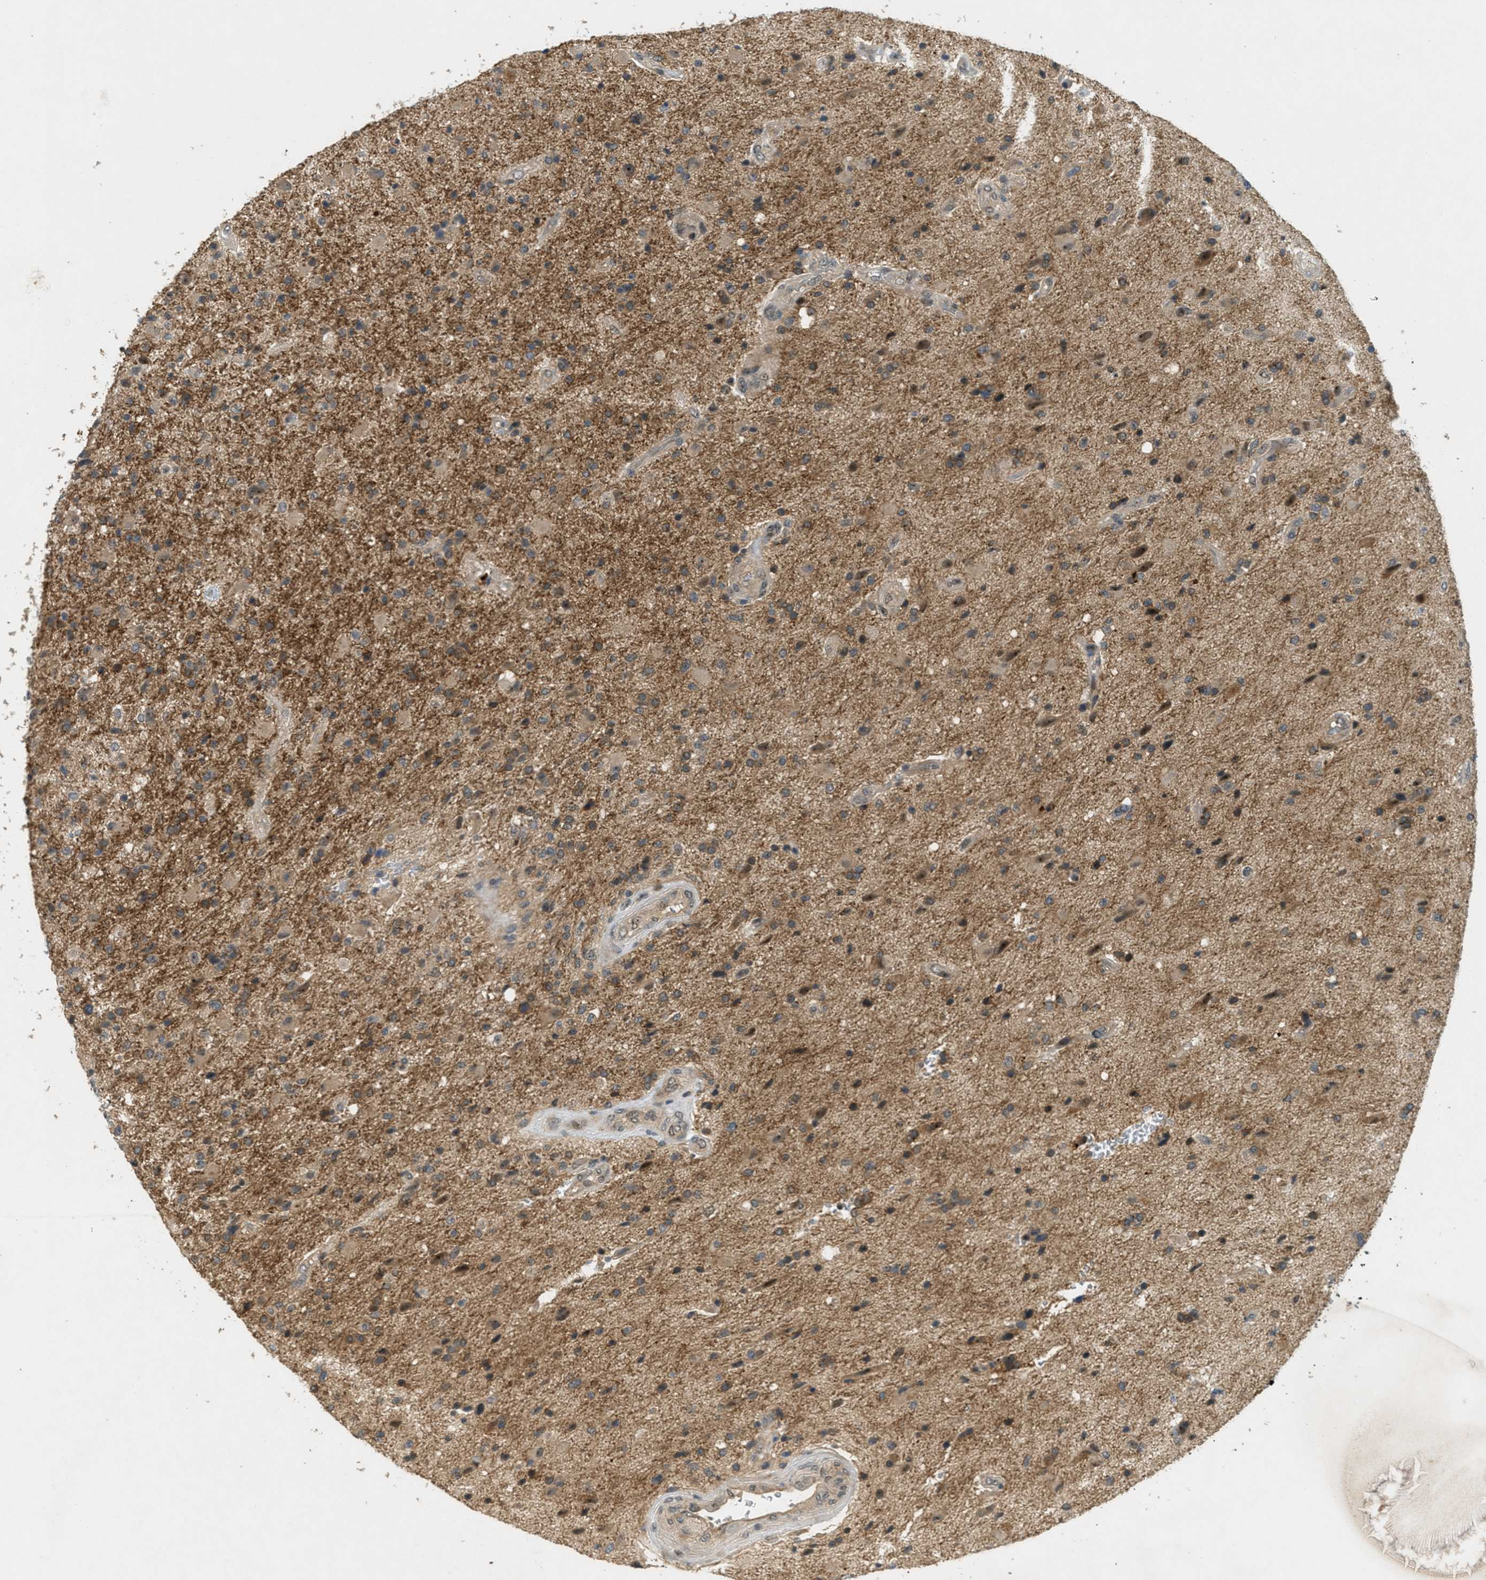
{"staining": {"intensity": "moderate", "quantity": ">75%", "location": "cytoplasmic/membranous"}, "tissue": "glioma", "cell_type": "Tumor cells", "image_type": "cancer", "snomed": [{"axis": "morphology", "description": "Glioma, malignant, High grade"}, {"axis": "topography", "description": "Brain"}], "caption": "Tumor cells demonstrate medium levels of moderate cytoplasmic/membranous positivity in about >75% of cells in human glioma.", "gene": "STK11", "patient": {"sex": "male", "age": 72}}